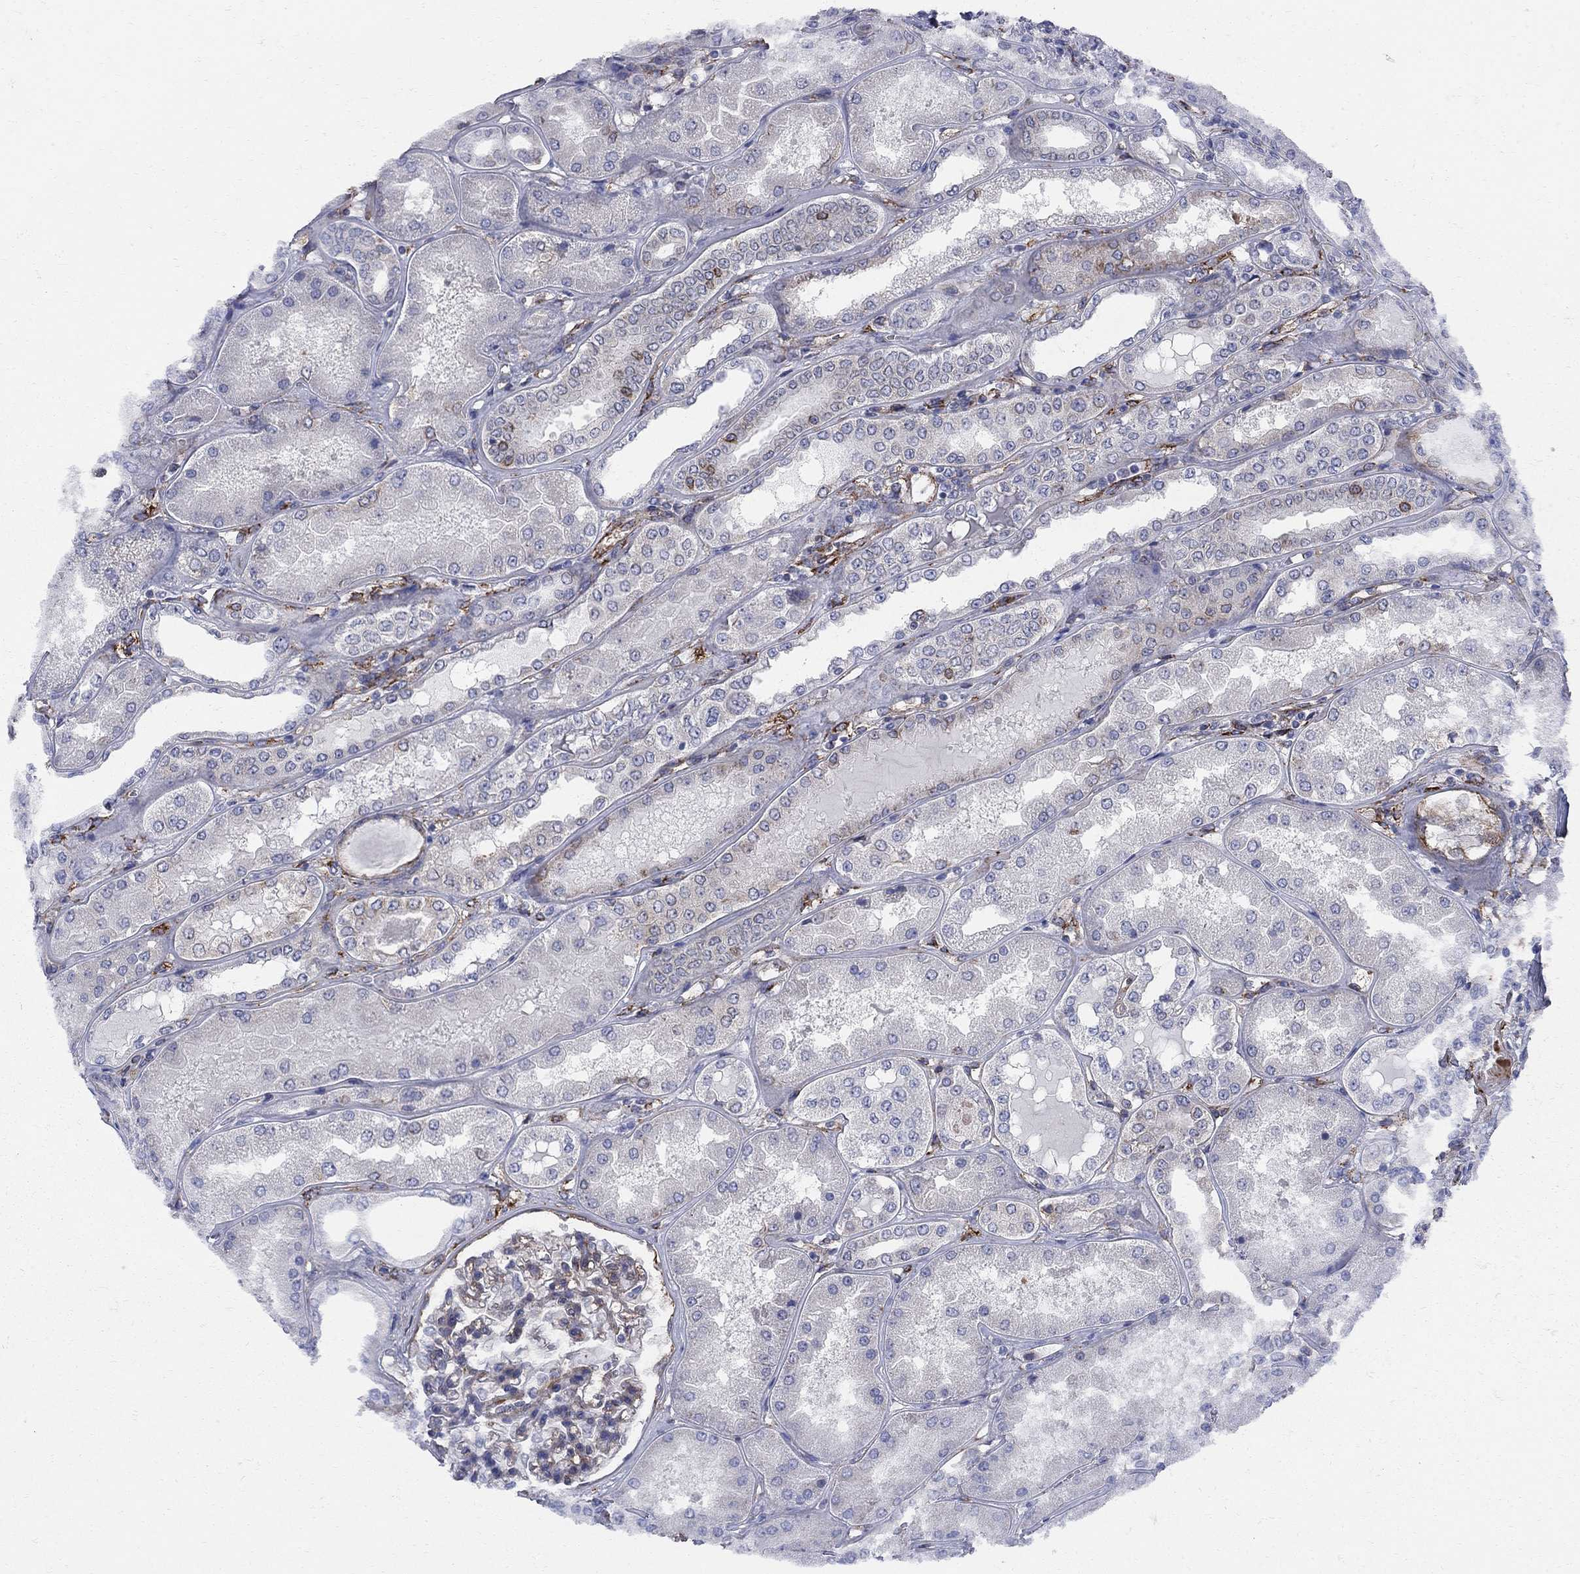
{"staining": {"intensity": "negative", "quantity": "none", "location": "none"}, "tissue": "kidney", "cell_type": "Cells in glomeruli", "image_type": "normal", "snomed": [{"axis": "morphology", "description": "Normal tissue, NOS"}, {"axis": "topography", "description": "Kidney"}], "caption": "Protein analysis of benign kidney shows no significant expression in cells in glomeruli. (DAB immunohistochemistry with hematoxylin counter stain).", "gene": "SEPTIN8", "patient": {"sex": "female", "age": 56}}